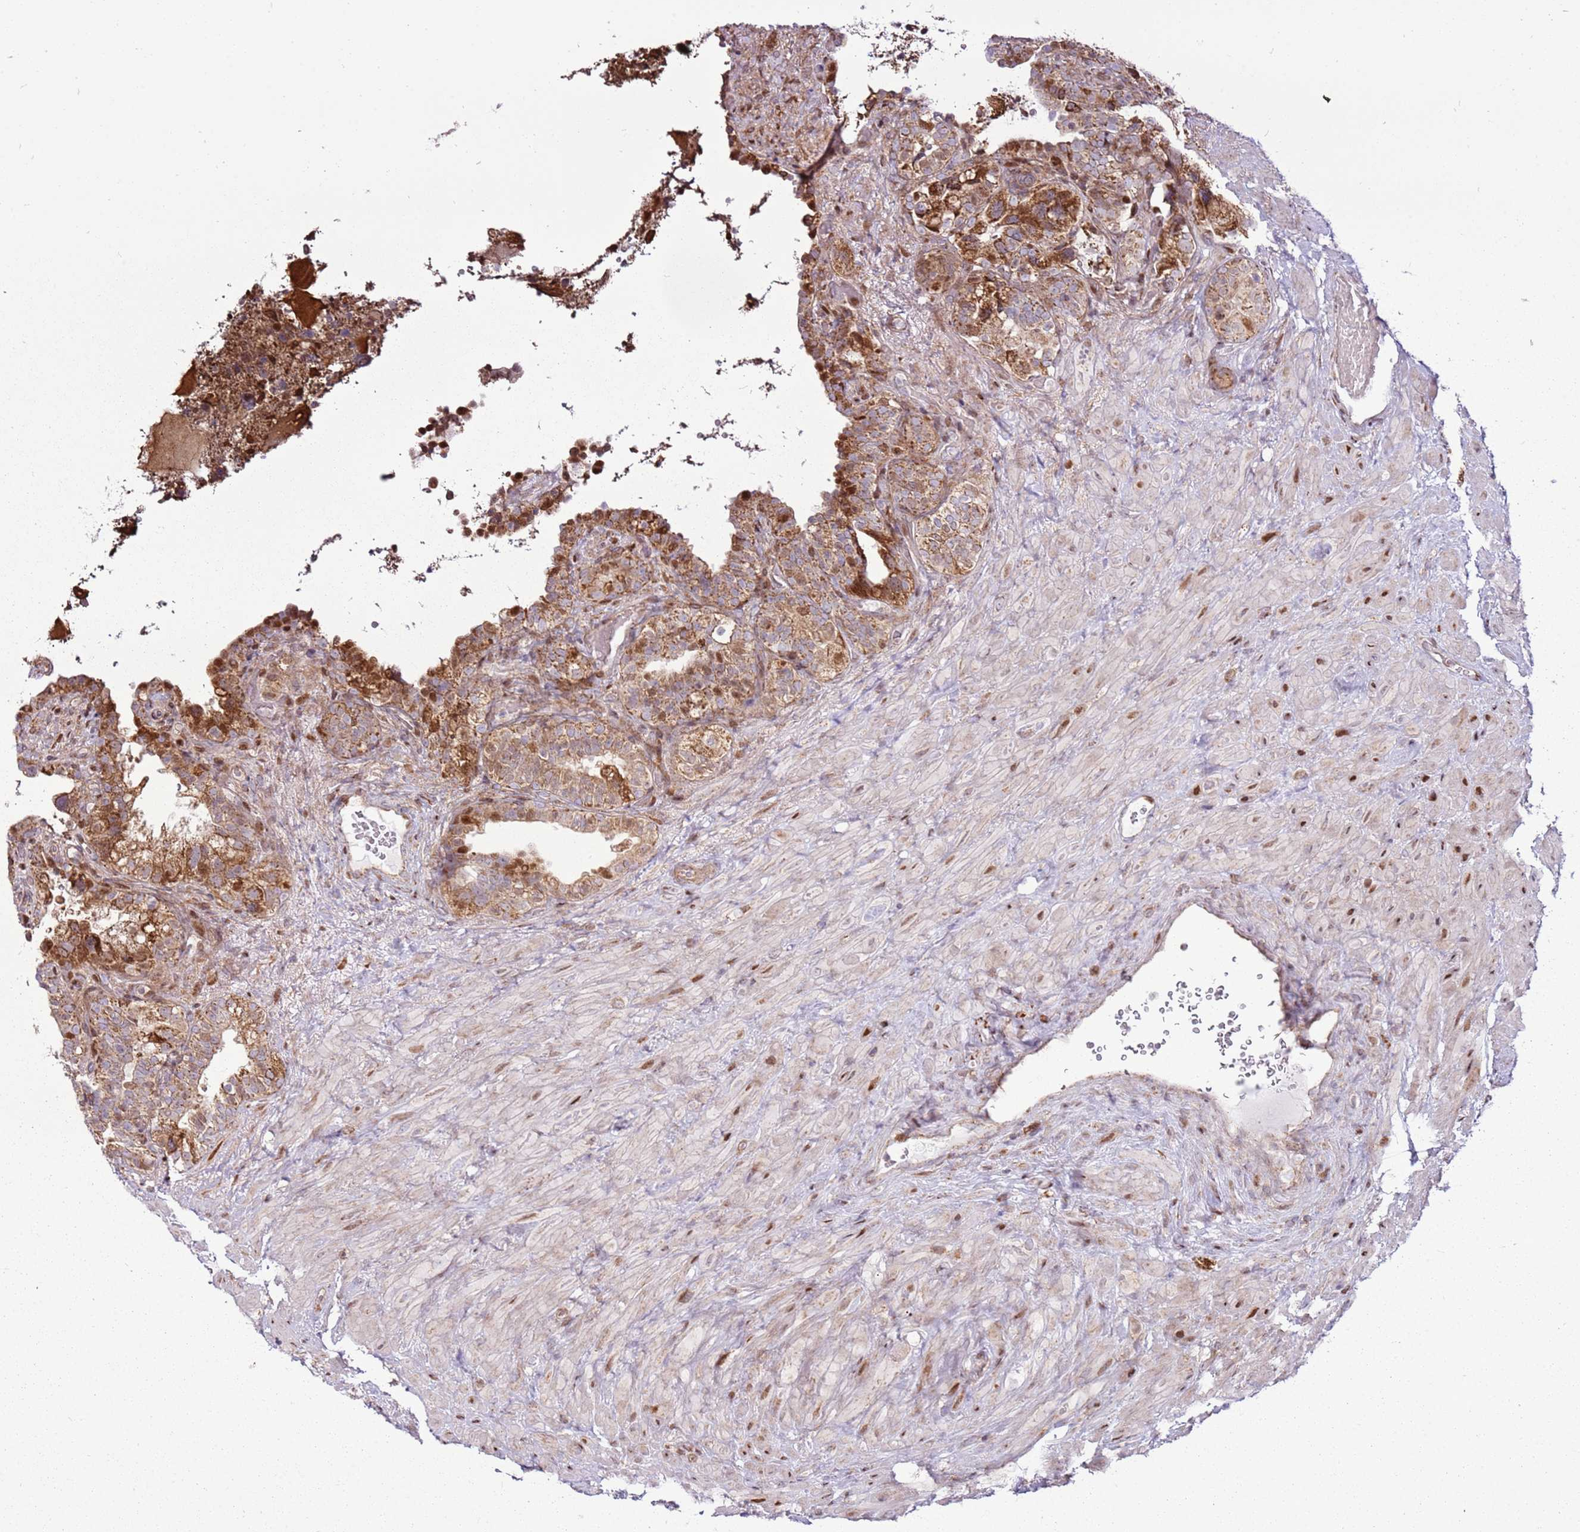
{"staining": {"intensity": "moderate", "quantity": ">75%", "location": "cytoplasmic/membranous,nuclear"}, "tissue": "seminal vesicle", "cell_type": "Glandular cells", "image_type": "normal", "snomed": [{"axis": "morphology", "description": "Normal tissue, NOS"}, {"axis": "topography", "description": "Seminal veicle"}, {"axis": "topography", "description": "Peripheral nerve tissue"}], "caption": "Immunohistochemistry (IHC) image of normal seminal vesicle: human seminal vesicle stained using immunohistochemistry (IHC) shows medium levels of moderate protein expression localized specifically in the cytoplasmic/membranous,nuclear of glandular cells, appearing as a cytoplasmic/membranous,nuclear brown color.", "gene": "PCTP", "patient": {"sex": "male", "age": 67}}